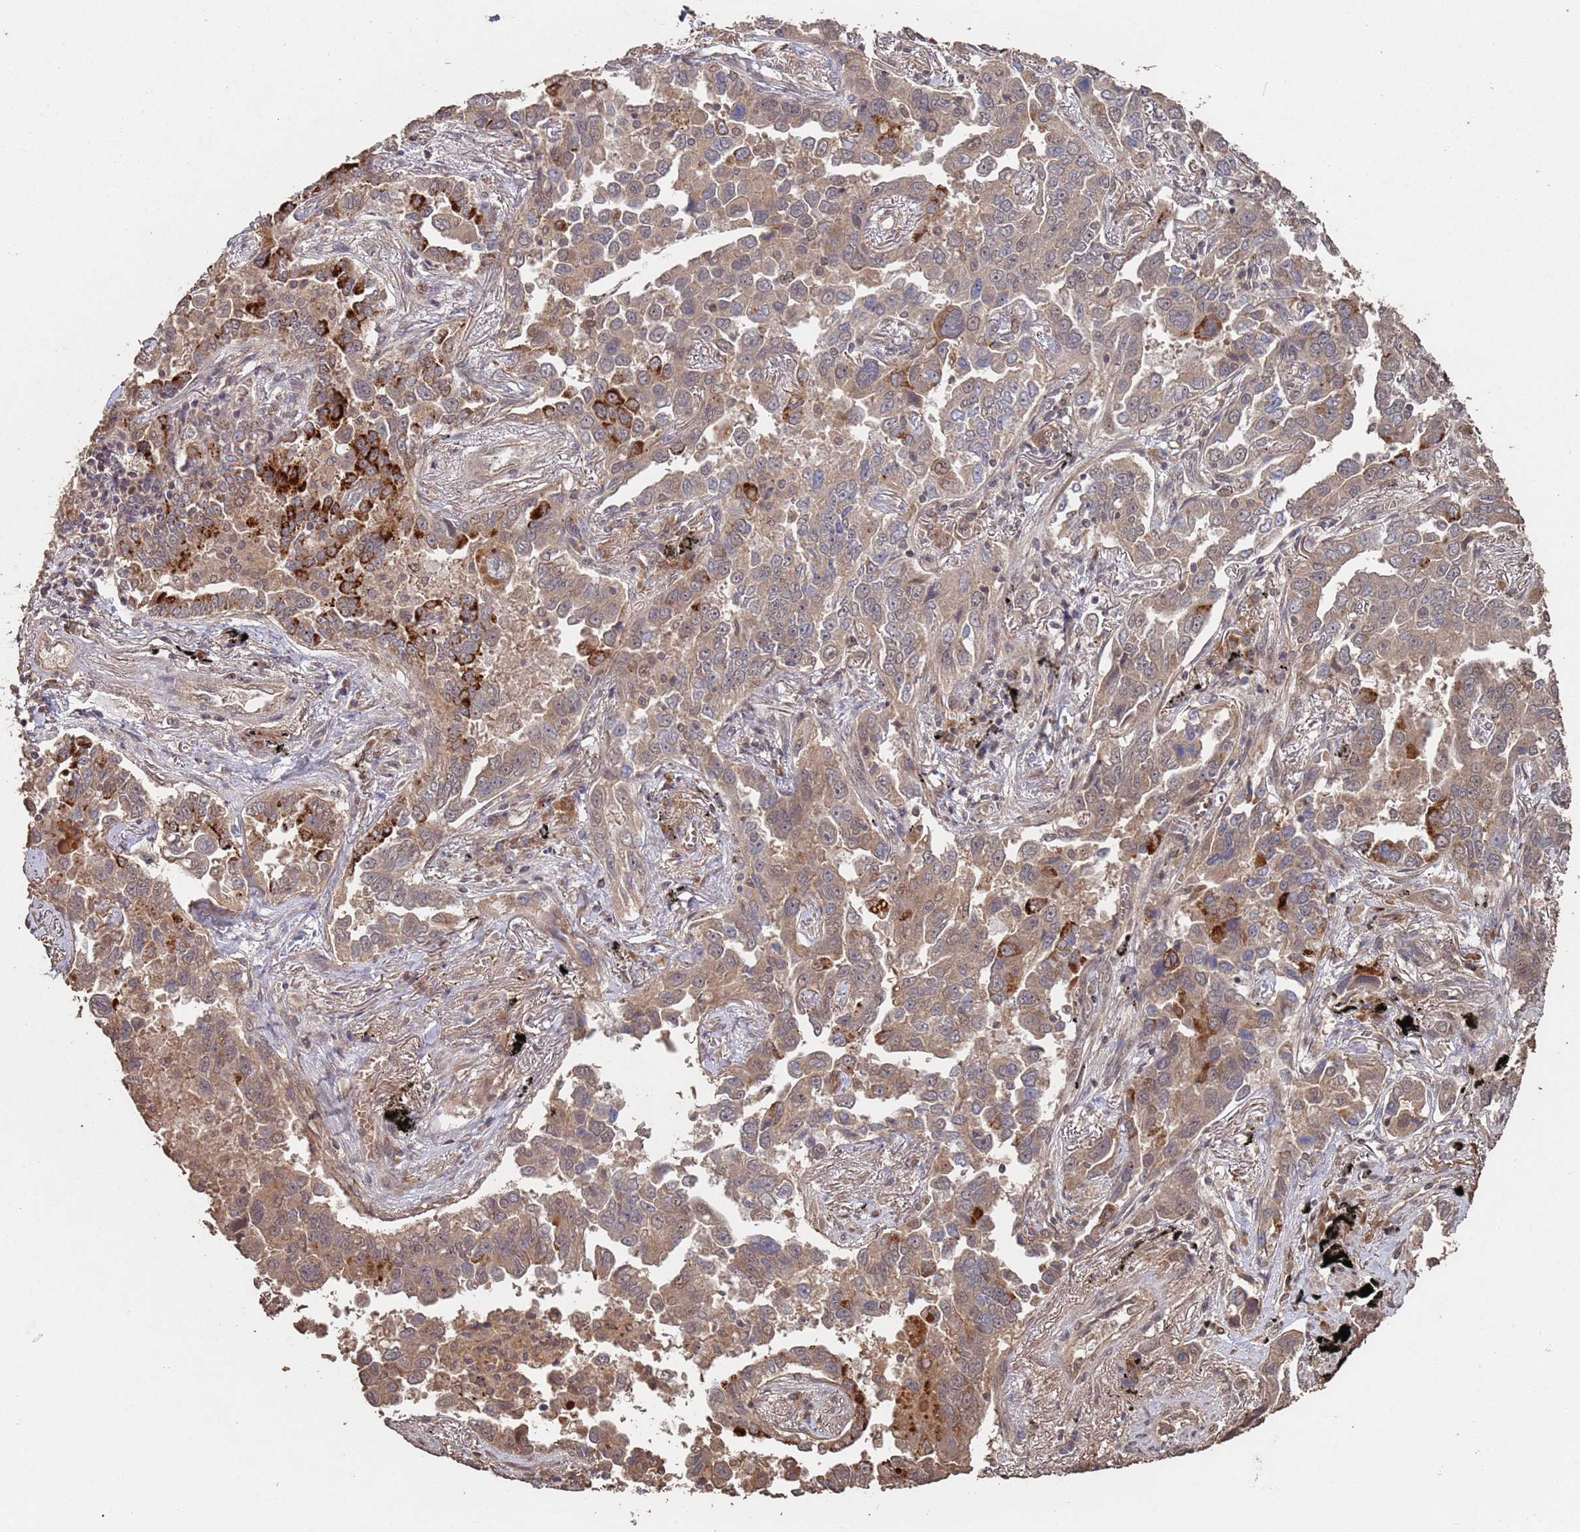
{"staining": {"intensity": "moderate", "quantity": "25%-75%", "location": "cytoplasmic/membranous"}, "tissue": "lung cancer", "cell_type": "Tumor cells", "image_type": "cancer", "snomed": [{"axis": "morphology", "description": "Adenocarcinoma, NOS"}, {"axis": "topography", "description": "Lung"}], "caption": "A medium amount of moderate cytoplasmic/membranous positivity is identified in about 25%-75% of tumor cells in lung cancer (adenocarcinoma) tissue.", "gene": "FRAT1", "patient": {"sex": "male", "age": 67}}